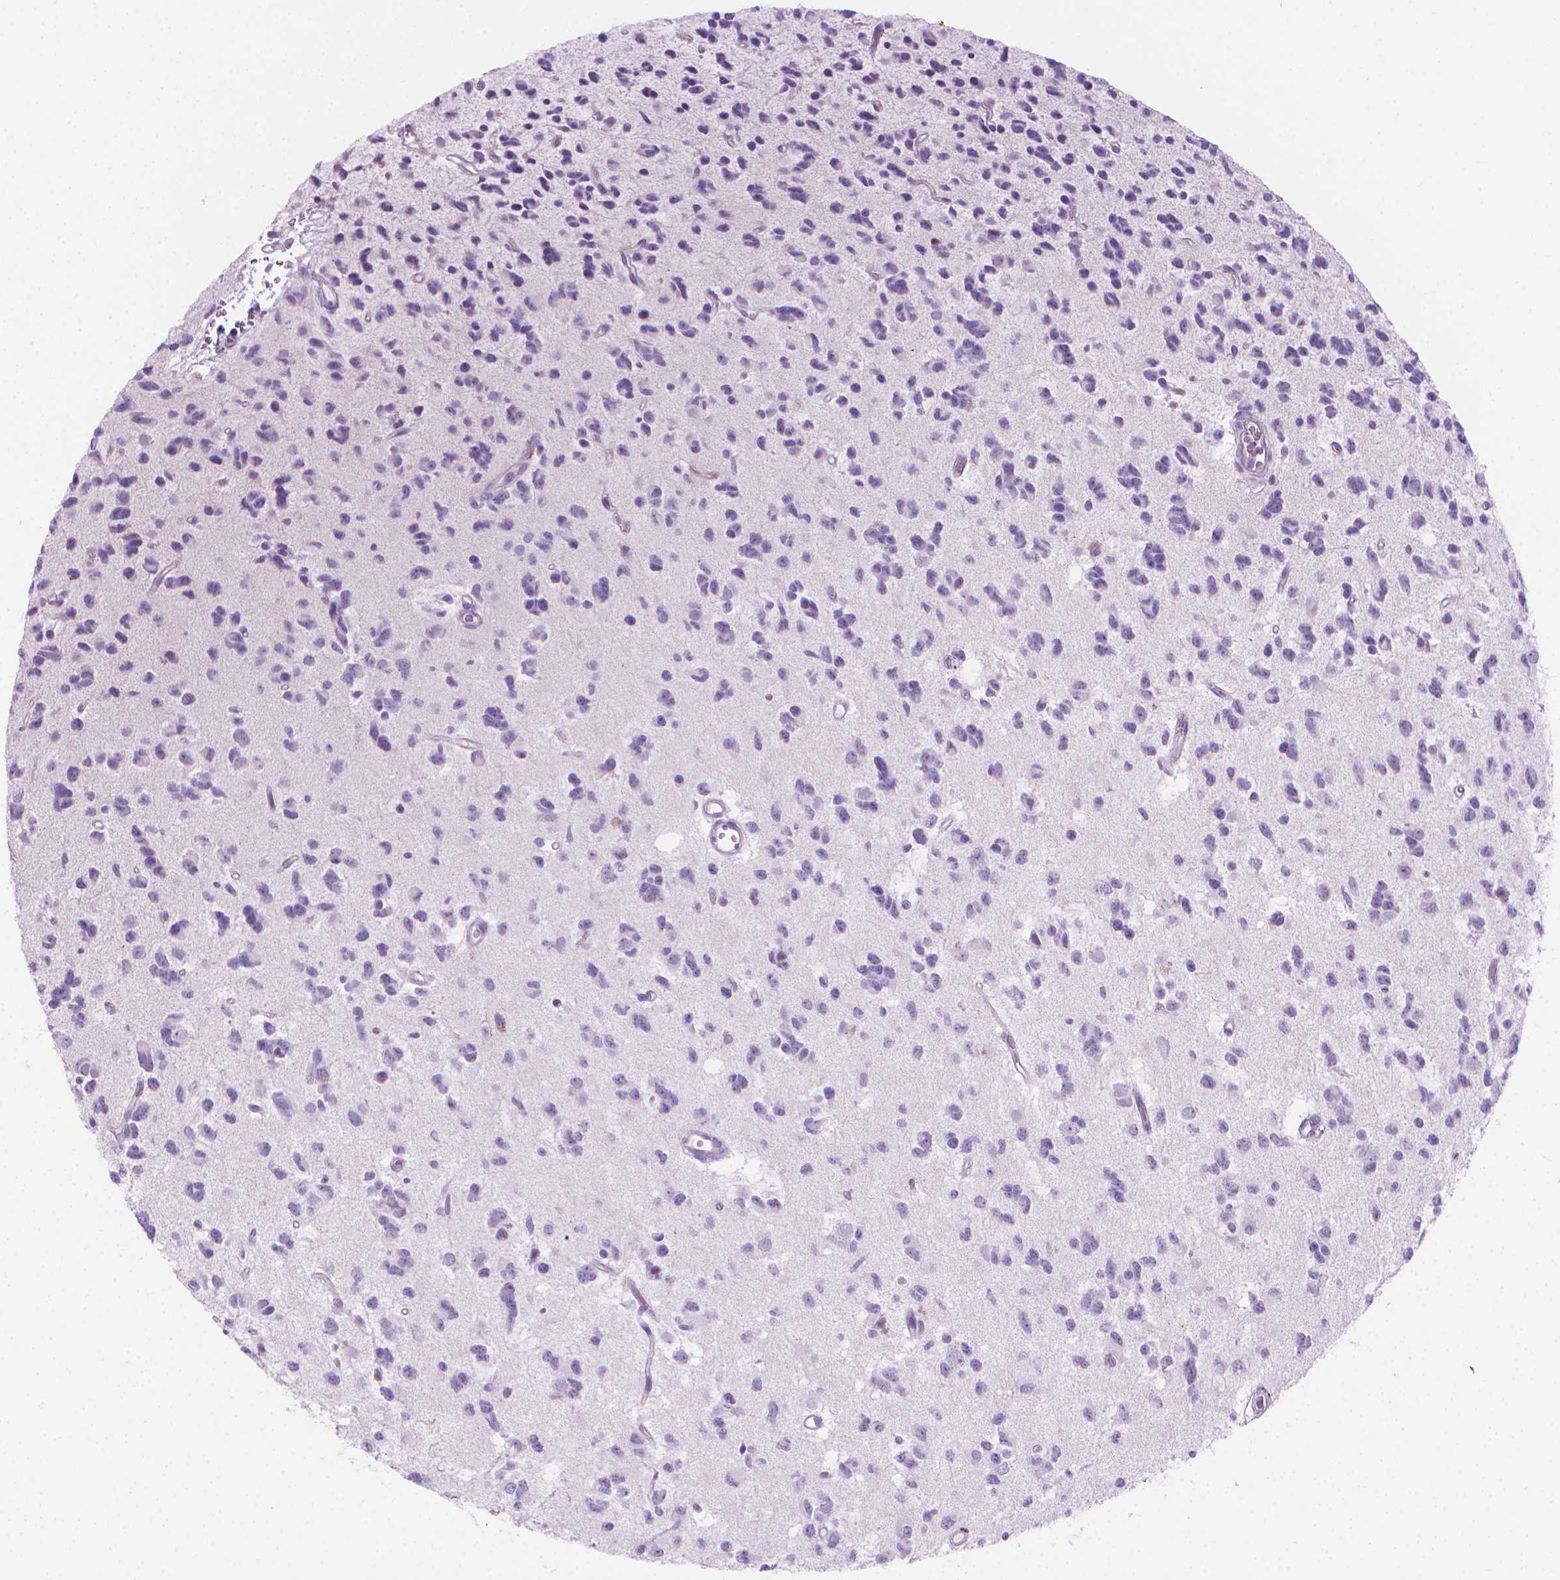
{"staining": {"intensity": "negative", "quantity": "none", "location": "none"}, "tissue": "glioma", "cell_type": "Tumor cells", "image_type": "cancer", "snomed": [{"axis": "morphology", "description": "Glioma, malignant, Low grade"}, {"axis": "topography", "description": "Brain"}], "caption": "IHC of human glioma reveals no positivity in tumor cells. The staining is performed using DAB brown chromogen with nuclei counter-stained in using hematoxylin.", "gene": "CFAP52", "patient": {"sex": "female", "age": 45}}